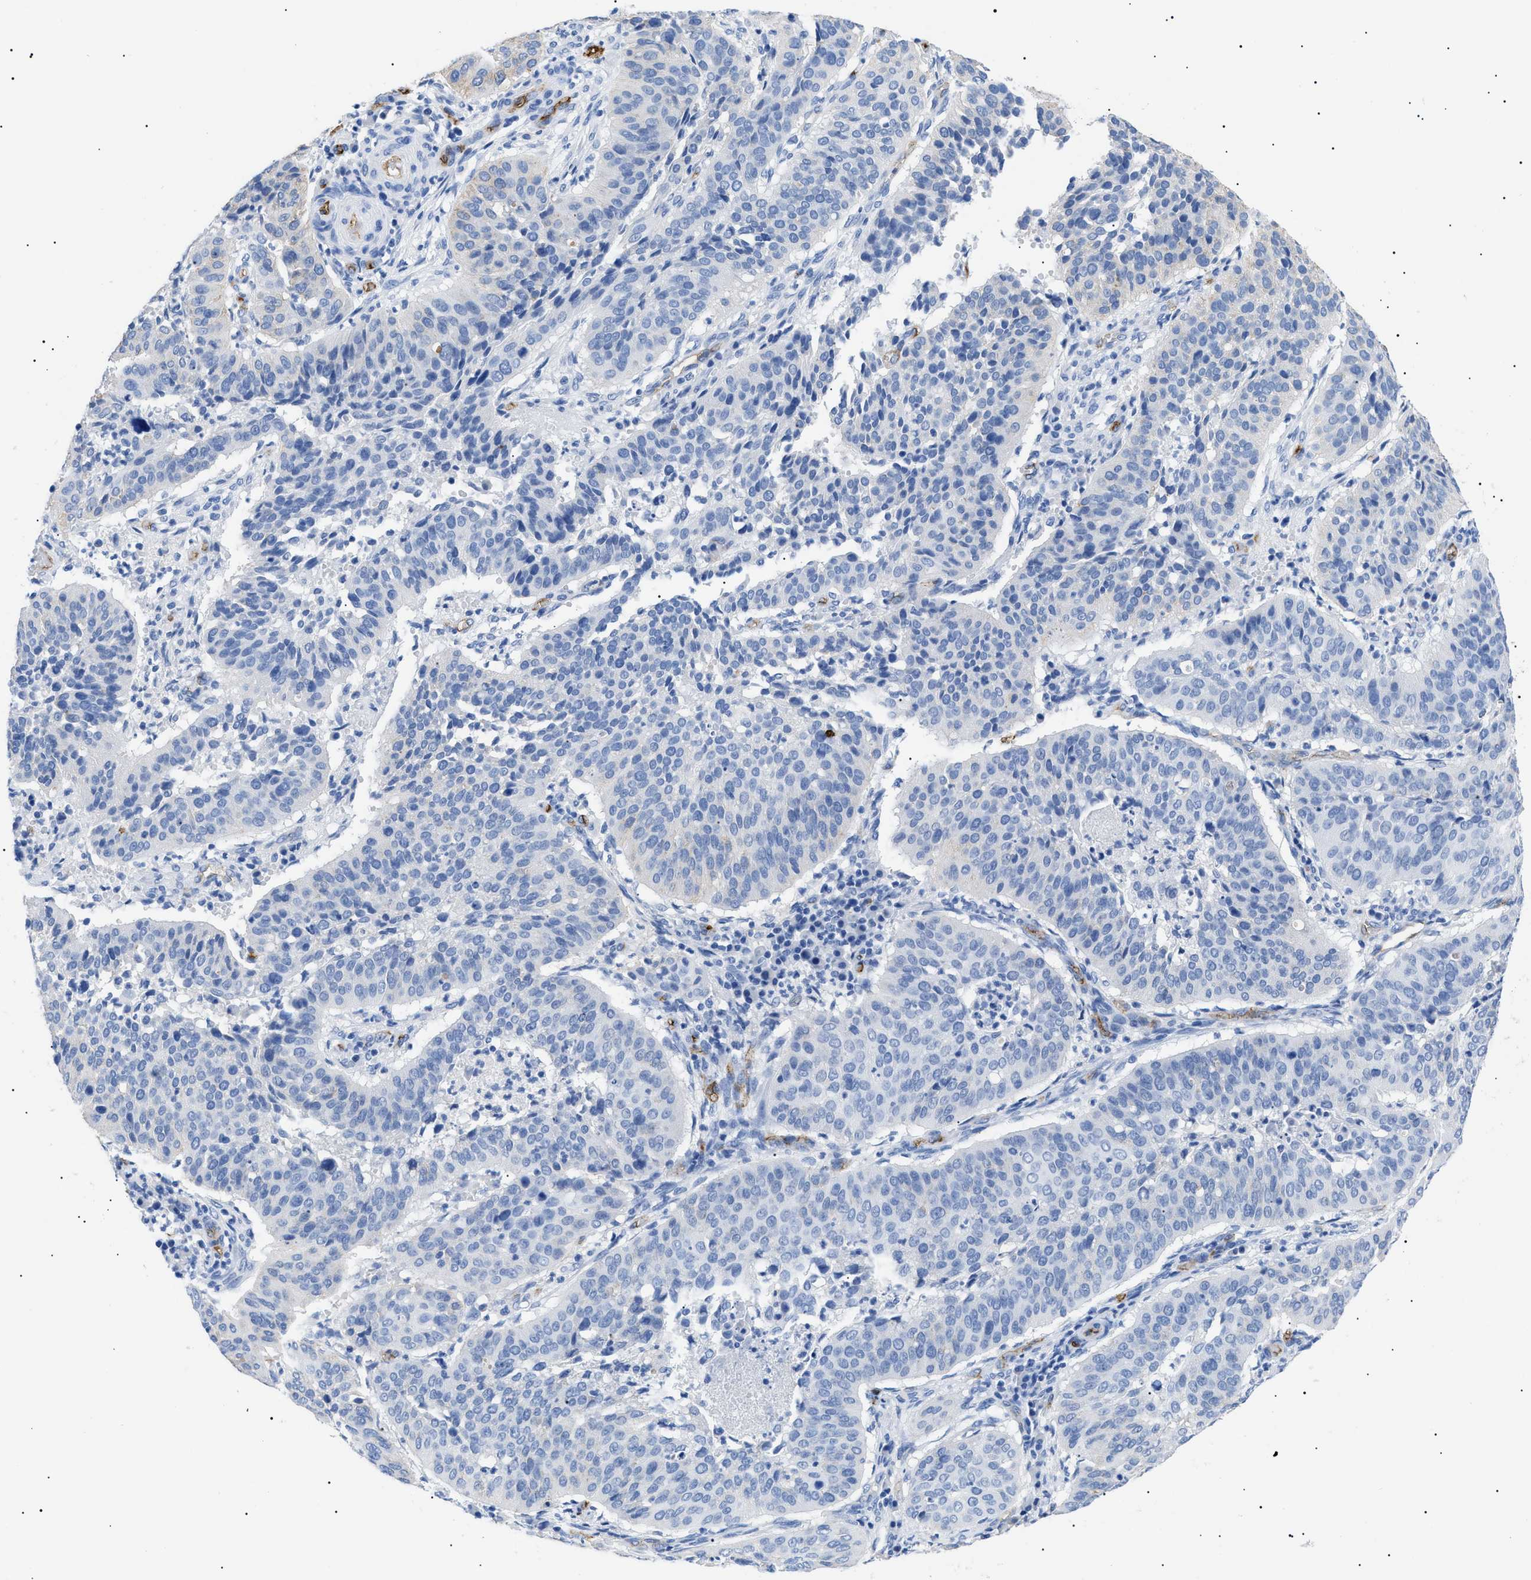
{"staining": {"intensity": "weak", "quantity": "<25%", "location": "cytoplasmic/membranous"}, "tissue": "cervical cancer", "cell_type": "Tumor cells", "image_type": "cancer", "snomed": [{"axis": "morphology", "description": "Normal tissue, NOS"}, {"axis": "morphology", "description": "Squamous cell carcinoma, NOS"}, {"axis": "topography", "description": "Cervix"}], "caption": "Tumor cells are negative for protein expression in human cervical squamous cell carcinoma.", "gene": "PODXL", "patient": {"sex": "female", "age": 39}}